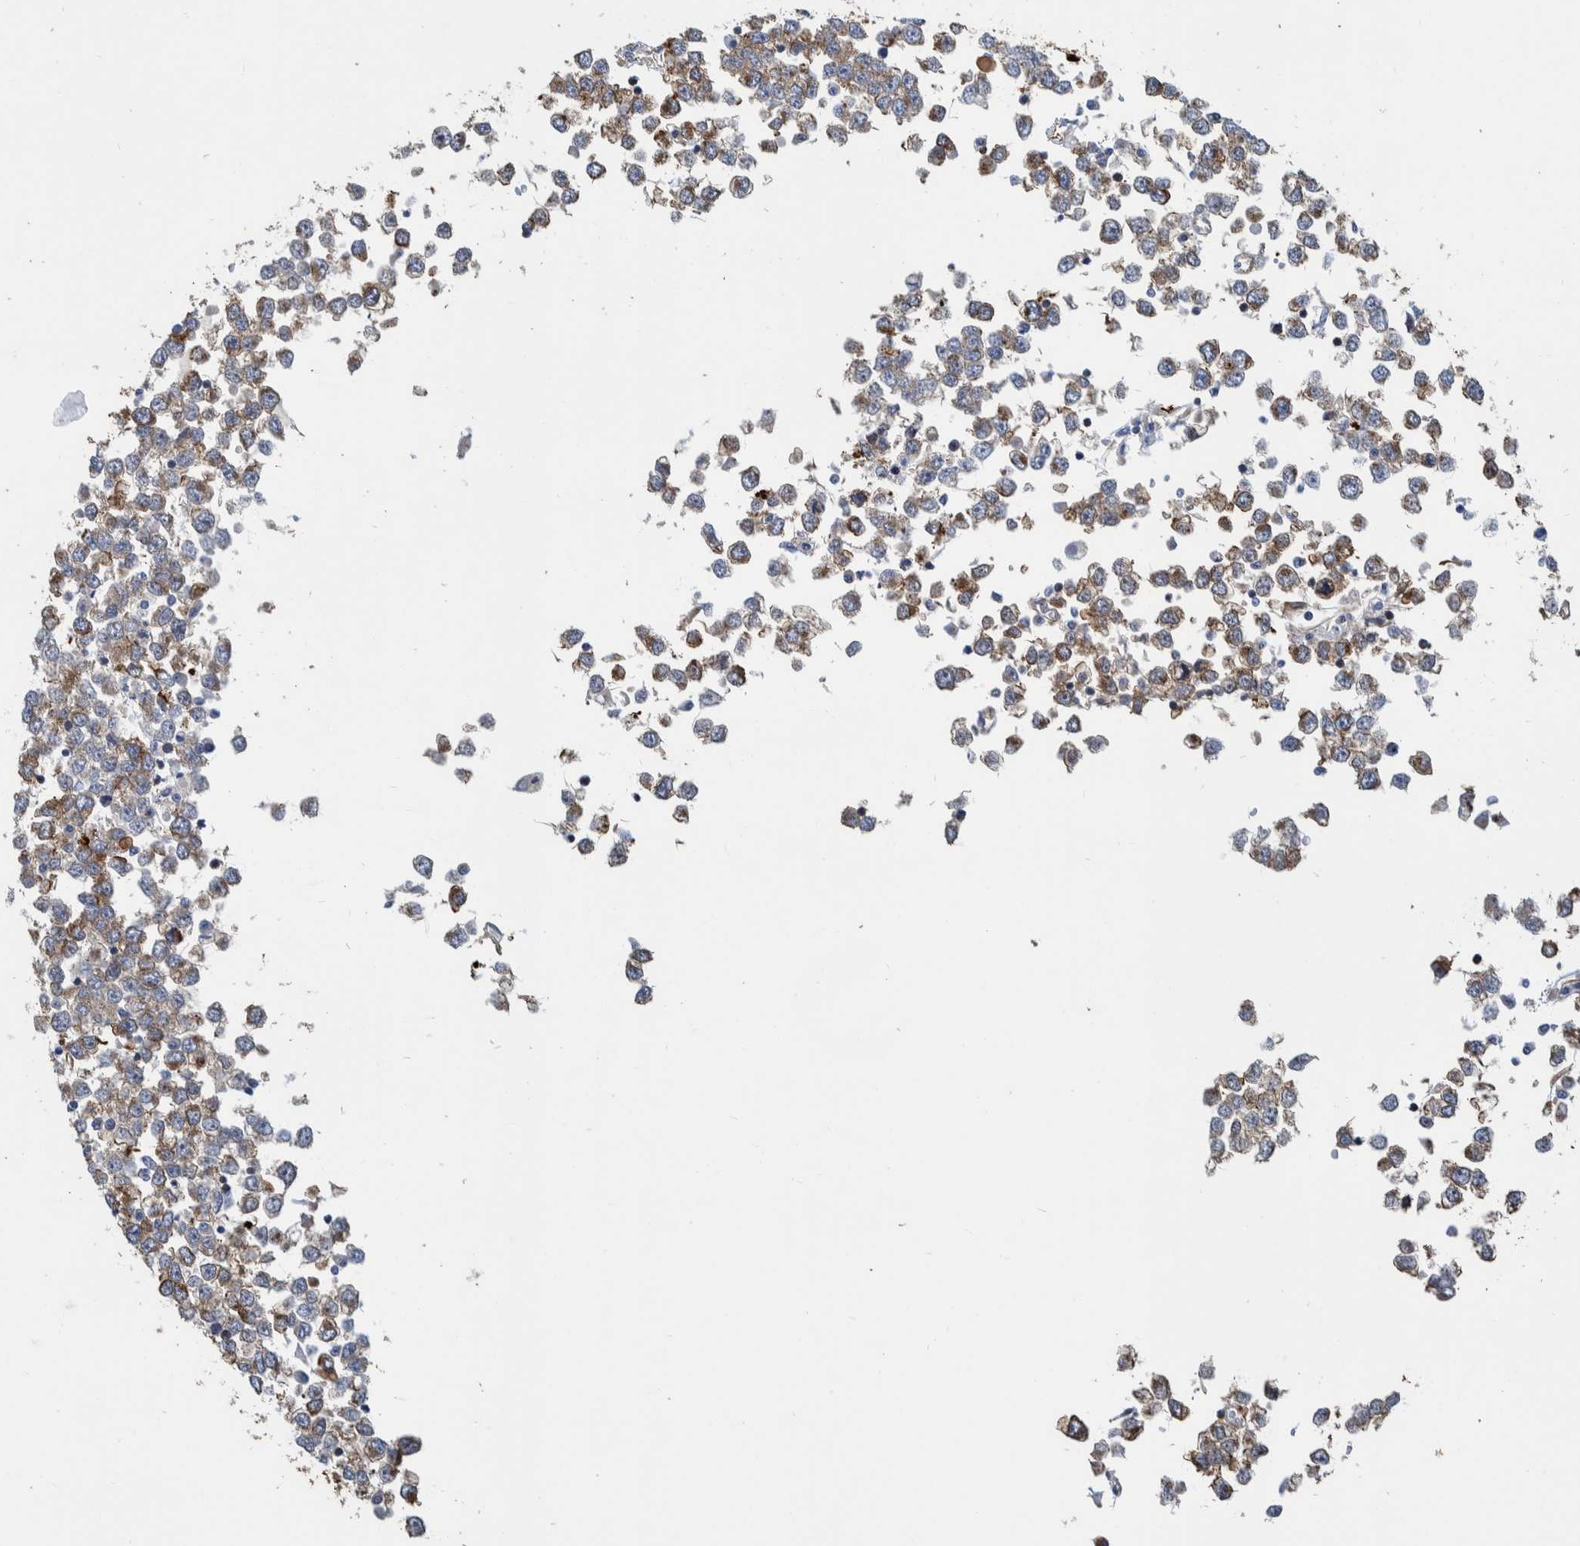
{"staining": {"intensity": "weak", "quantity": ">75%", "location": "cytoplasmic/membranous"}, "tissue": "testis cancer", "cell_type": "Tumor cells", "image_type": "cancer", "snomed": [{"axis": "morphology", "description": "Seminoma, NOS"}, {"axis": "topography", "description": "Testis"}], "caption": "Seminoma (testis) stained with a brown dye exhibits weak cytoplasmic/membranous positive expression in approximately >75% of tumor cells.", "gene": "CCDC57", "patient": {"sex": "male", "age": 65}}